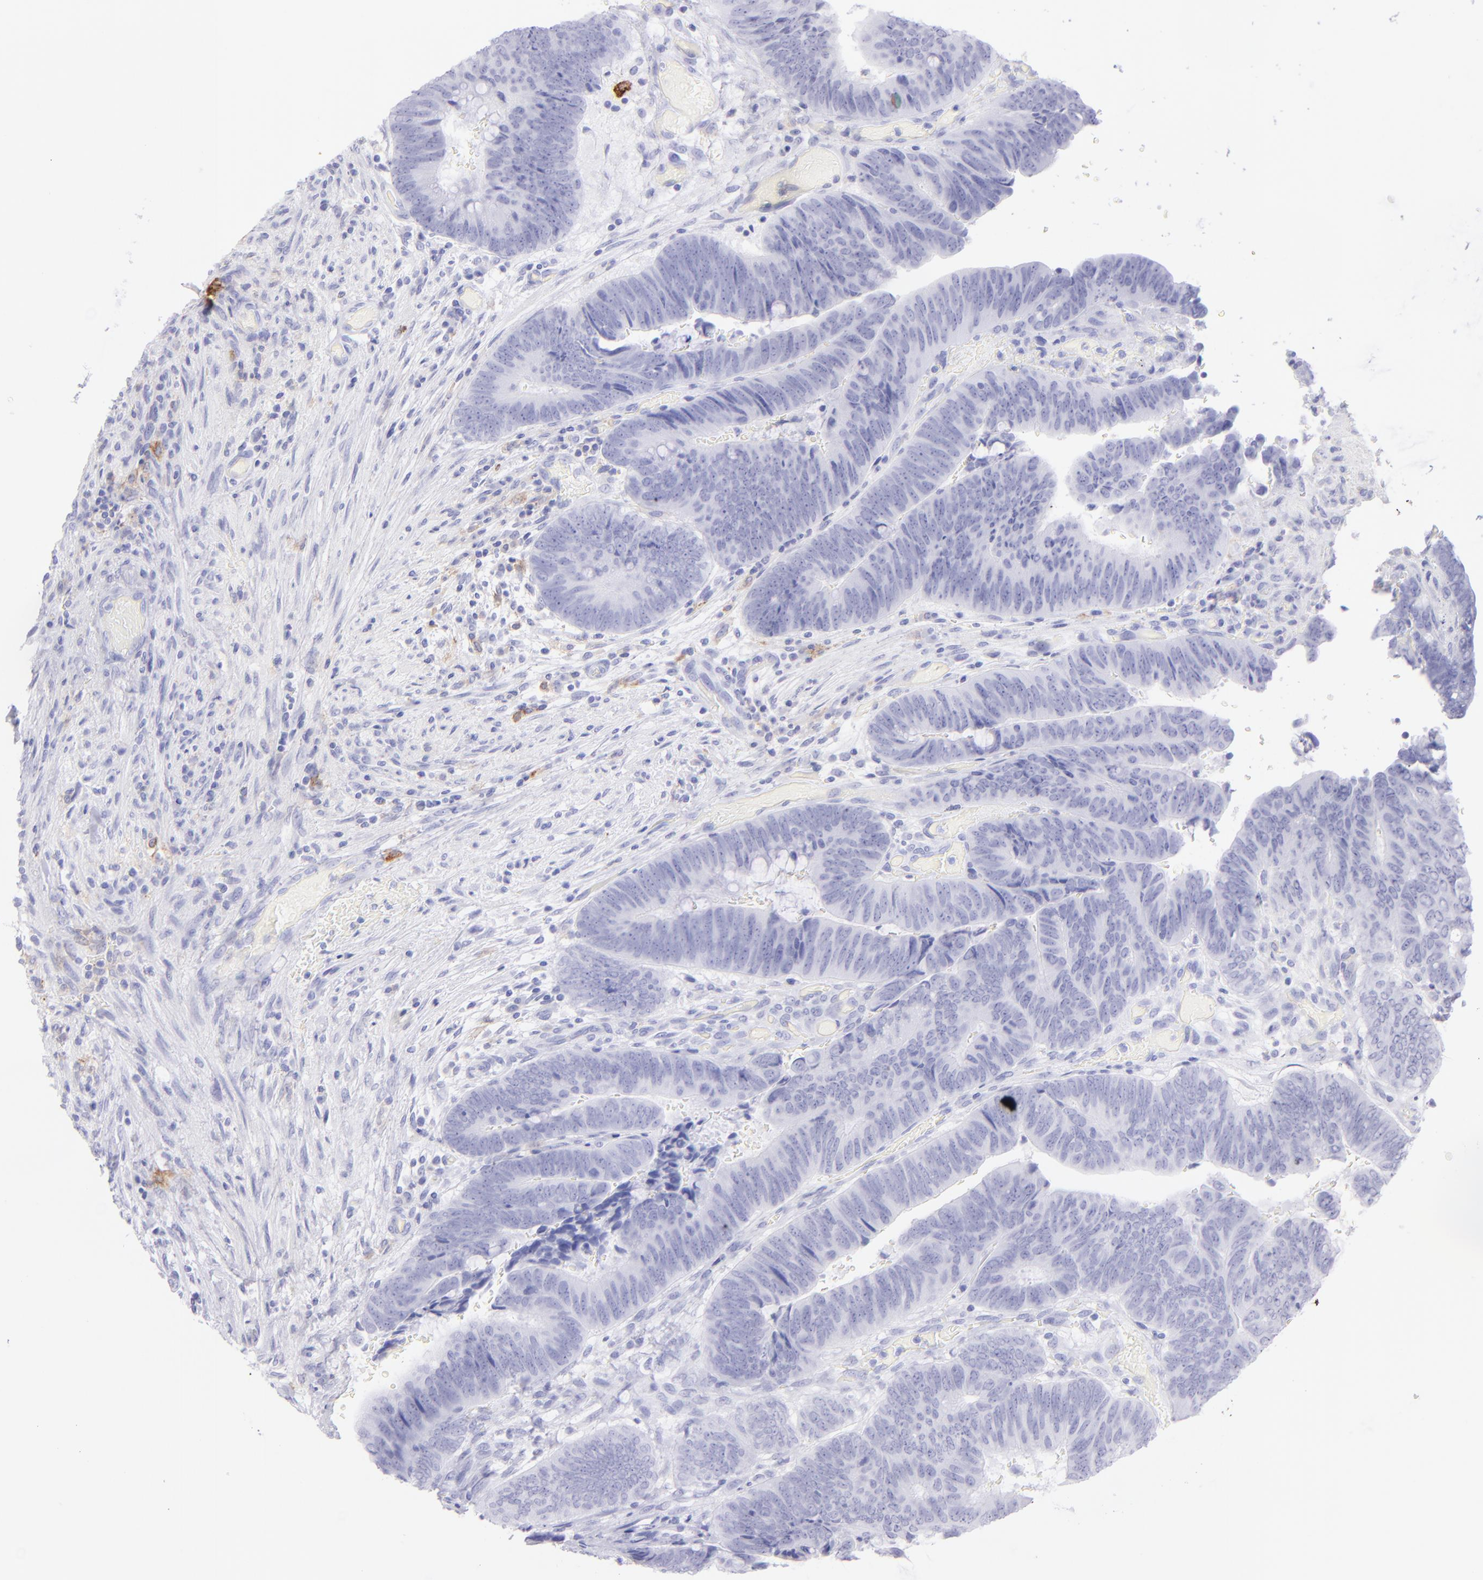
{"staining": {"intensity": "negative", "quantity": "none", "location": "none"}, "tissue": "colorectal cancer", "cell_type": "Tumor cells", "image_type": "cancer", "snomed": [{"axis": "morphology", "description": "Normal tissue, NOS"}, {"axis": "morphology", "description": "Adenocarcinoma, NOS"}, {"axis": "topography", "description": "Rectum"}], "caption": "A histopathology image of colorectal cancer stained for a protein shows no brown staining in tumor cells.", "gene": "CD72", "patient": {"sex": "male", "age": 92}}